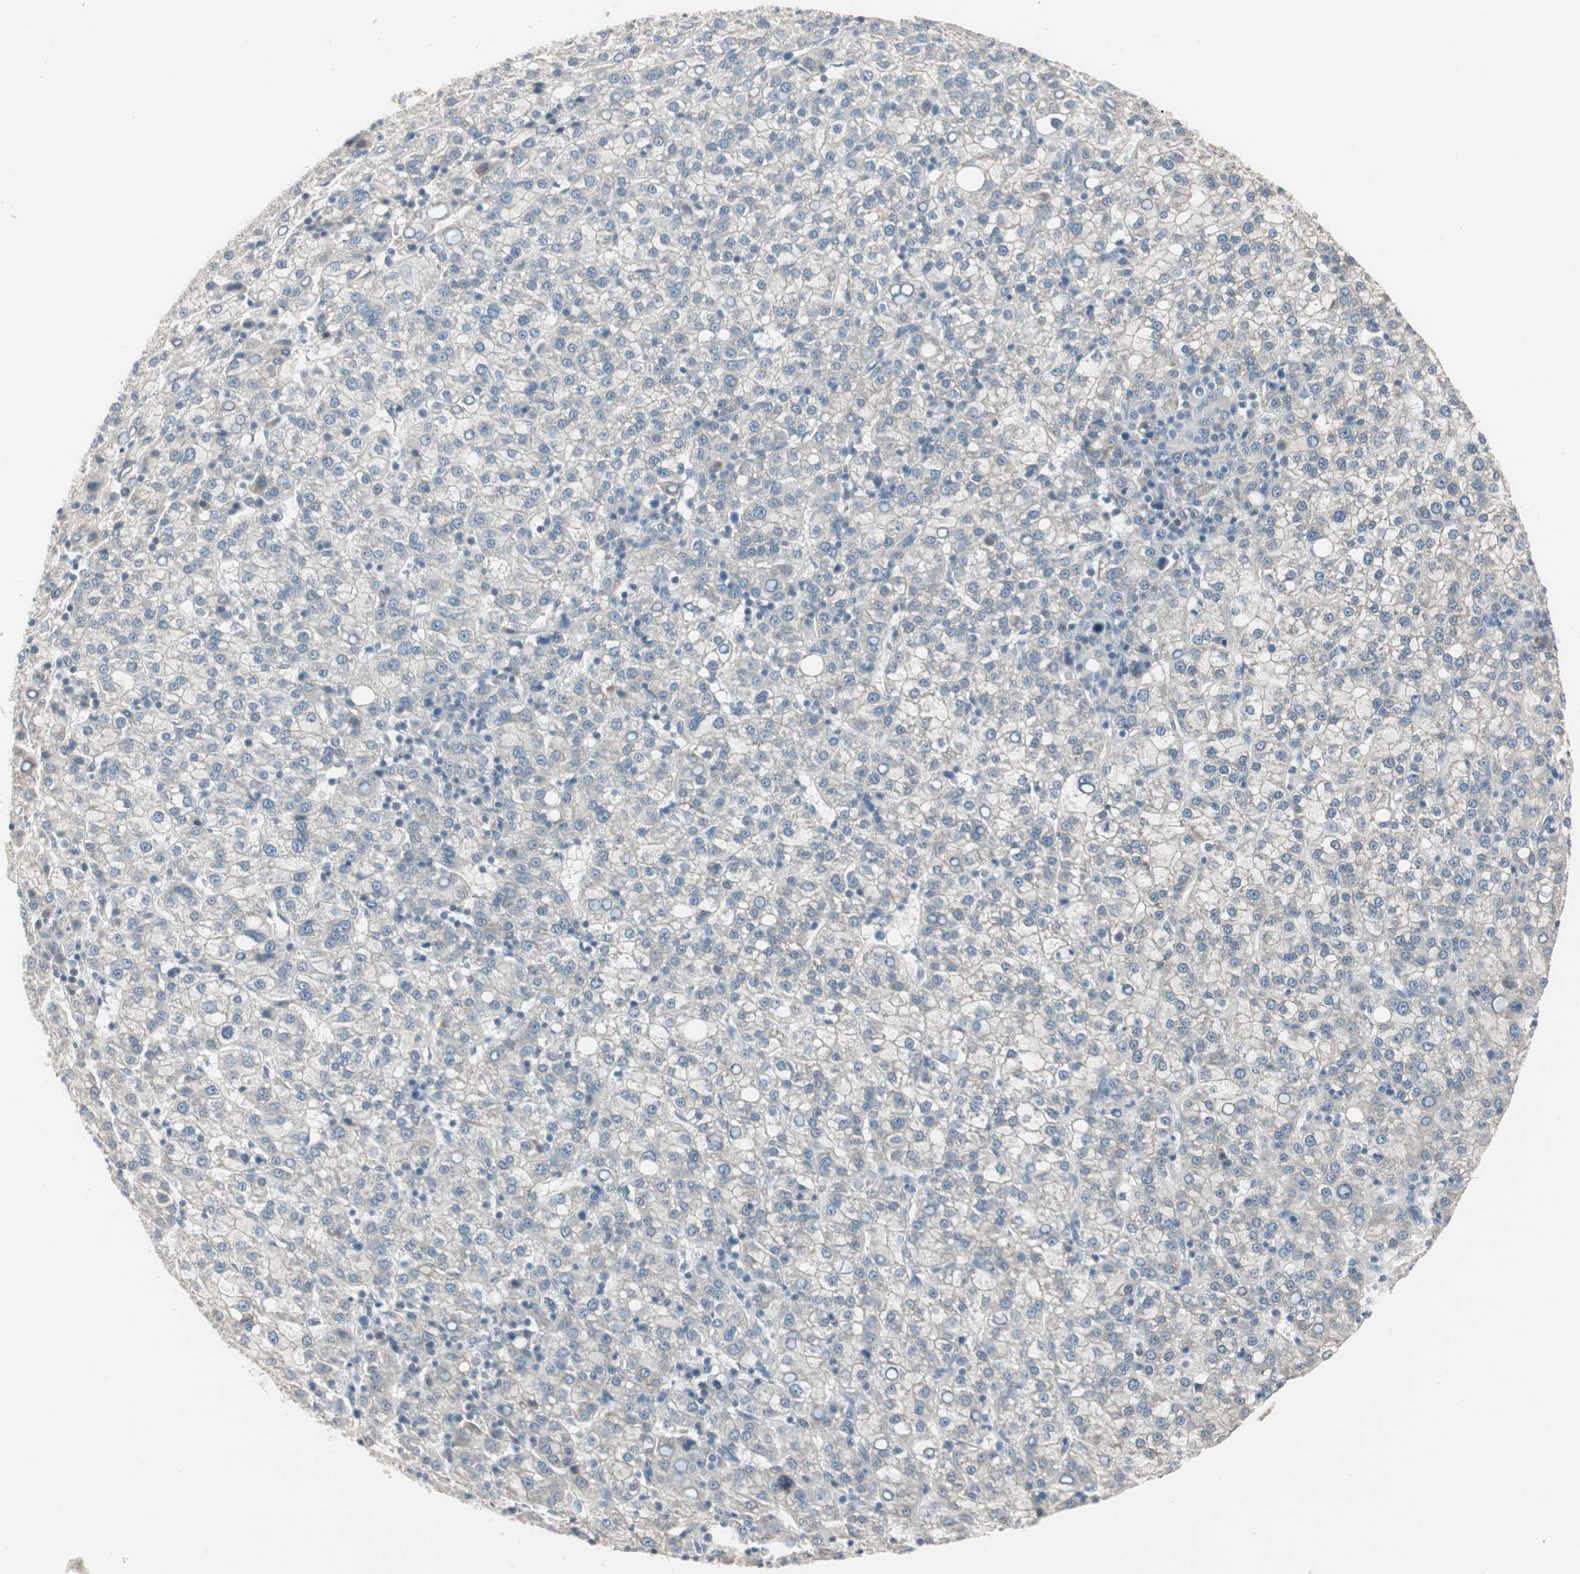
{"staining": {"intensity": "negative", "quantity": "none", "location": "none"}, "tissue": "liver cancer", "cell_type": "Tumor cells", "image_type": "cancer", "snomed": [{"axis": "morphology", "description": "Carcinoma, Hepatocellular, NOS"}, {"axis": "topography", "description": "Liver"}], "caption": "This image is of liver hepatocellular carcinoma stained with immunohistochemistry to label a protein in brown with the nuclei are counter-stained blue. There is no expression in tumor cells. Nuclei are stained in blue.", "gene": "PDZK1", "patient": {"sex": "female", "age": 58}}